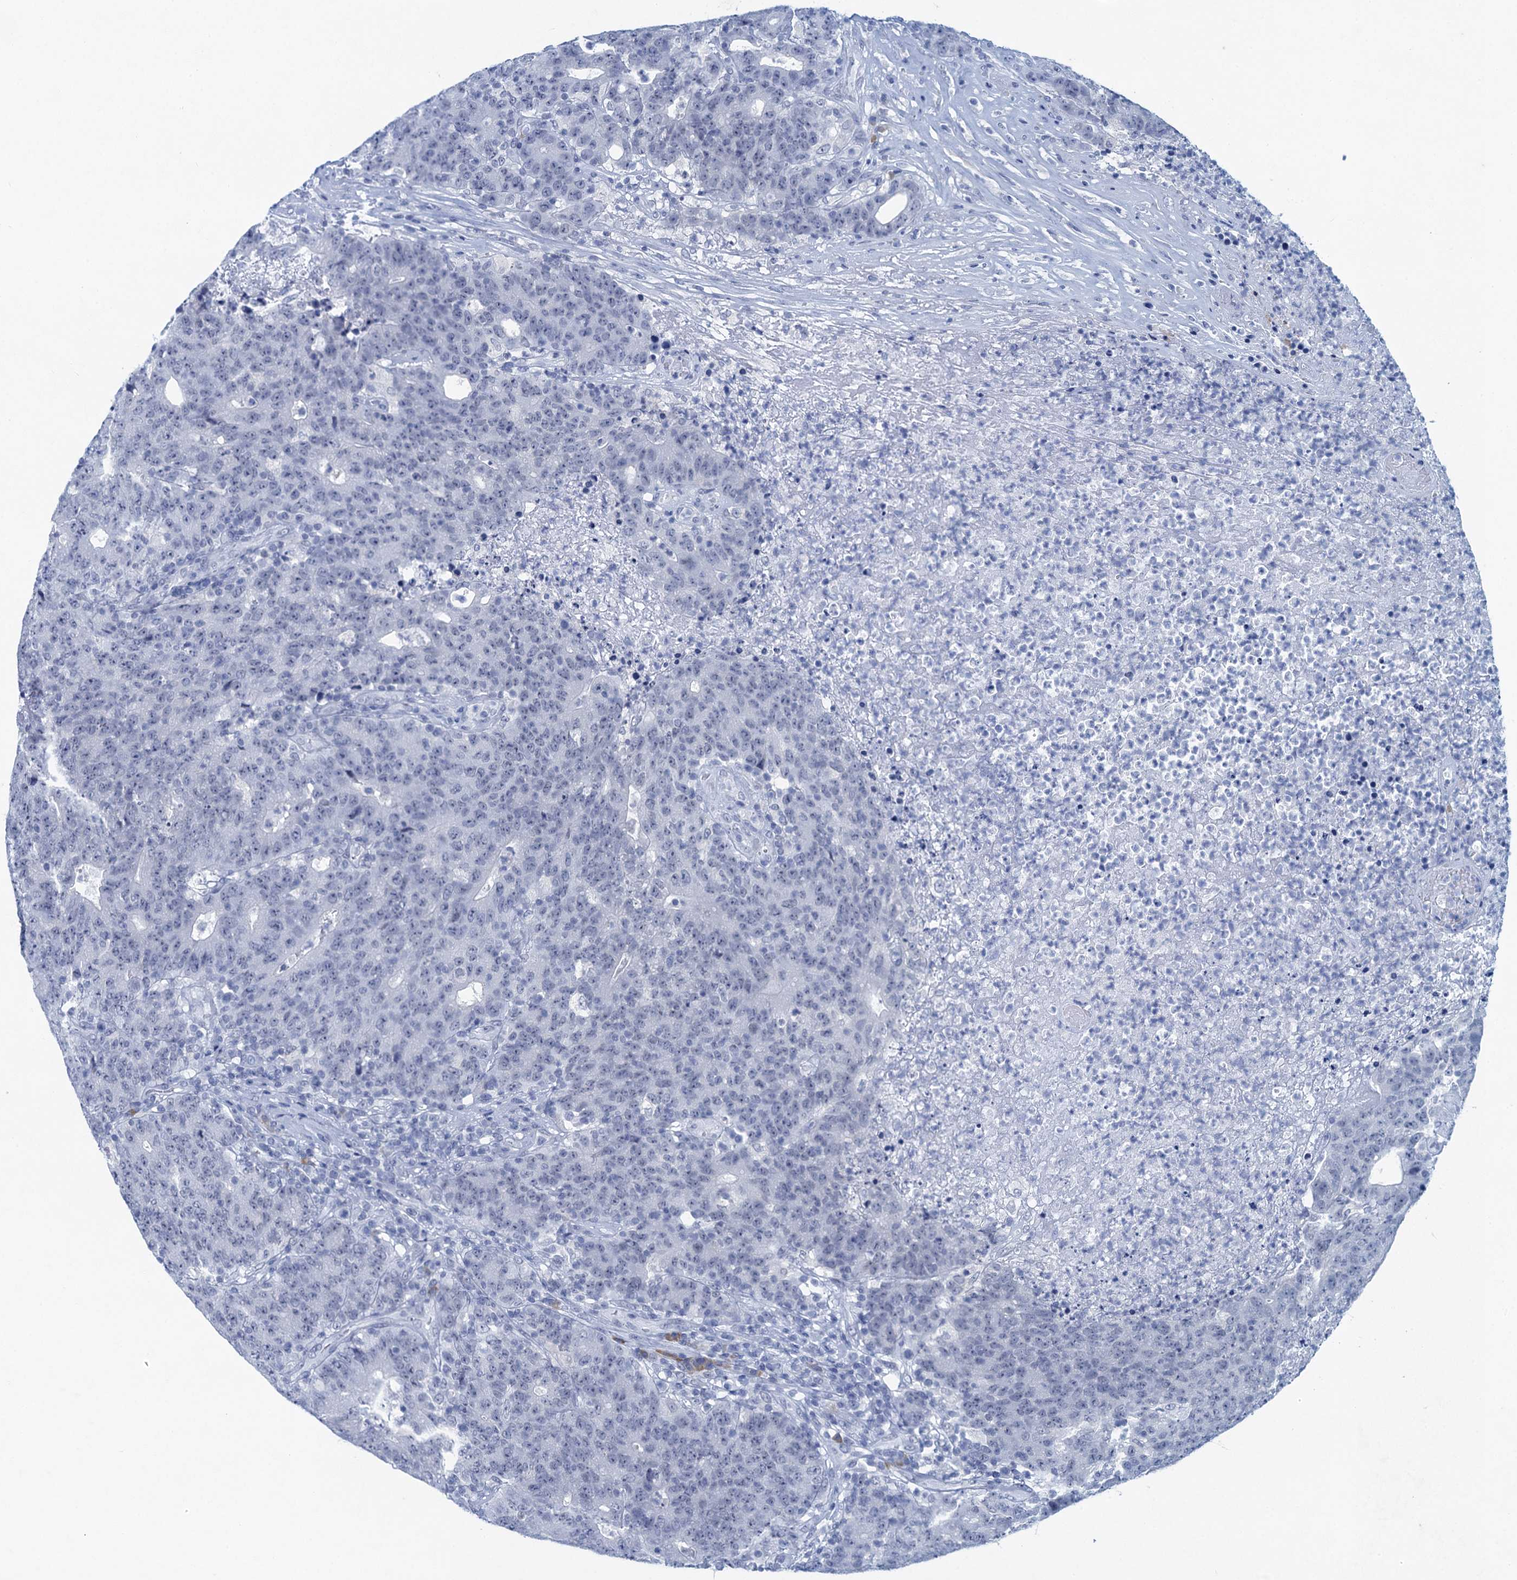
{"staining": {"intensity": "negative", "quantity": "none", "location": "none"}, "tissue": "colorectal cancer", "cell_type": "Tumor cells", "image_type": "cancer", "snomed": [{"axis": "morphology", "description": "Adenocarcinoma, NOS"}, {"axis": "topography", "description": "Colon"}], "caption": "Colorectal cancer was stained to show a protein in brown. There is no significant staining in tumor cells. Nuclei are stained in blue.", "gene": "HAPSTR1", "patient": {"sex": "female", "age": 75}}